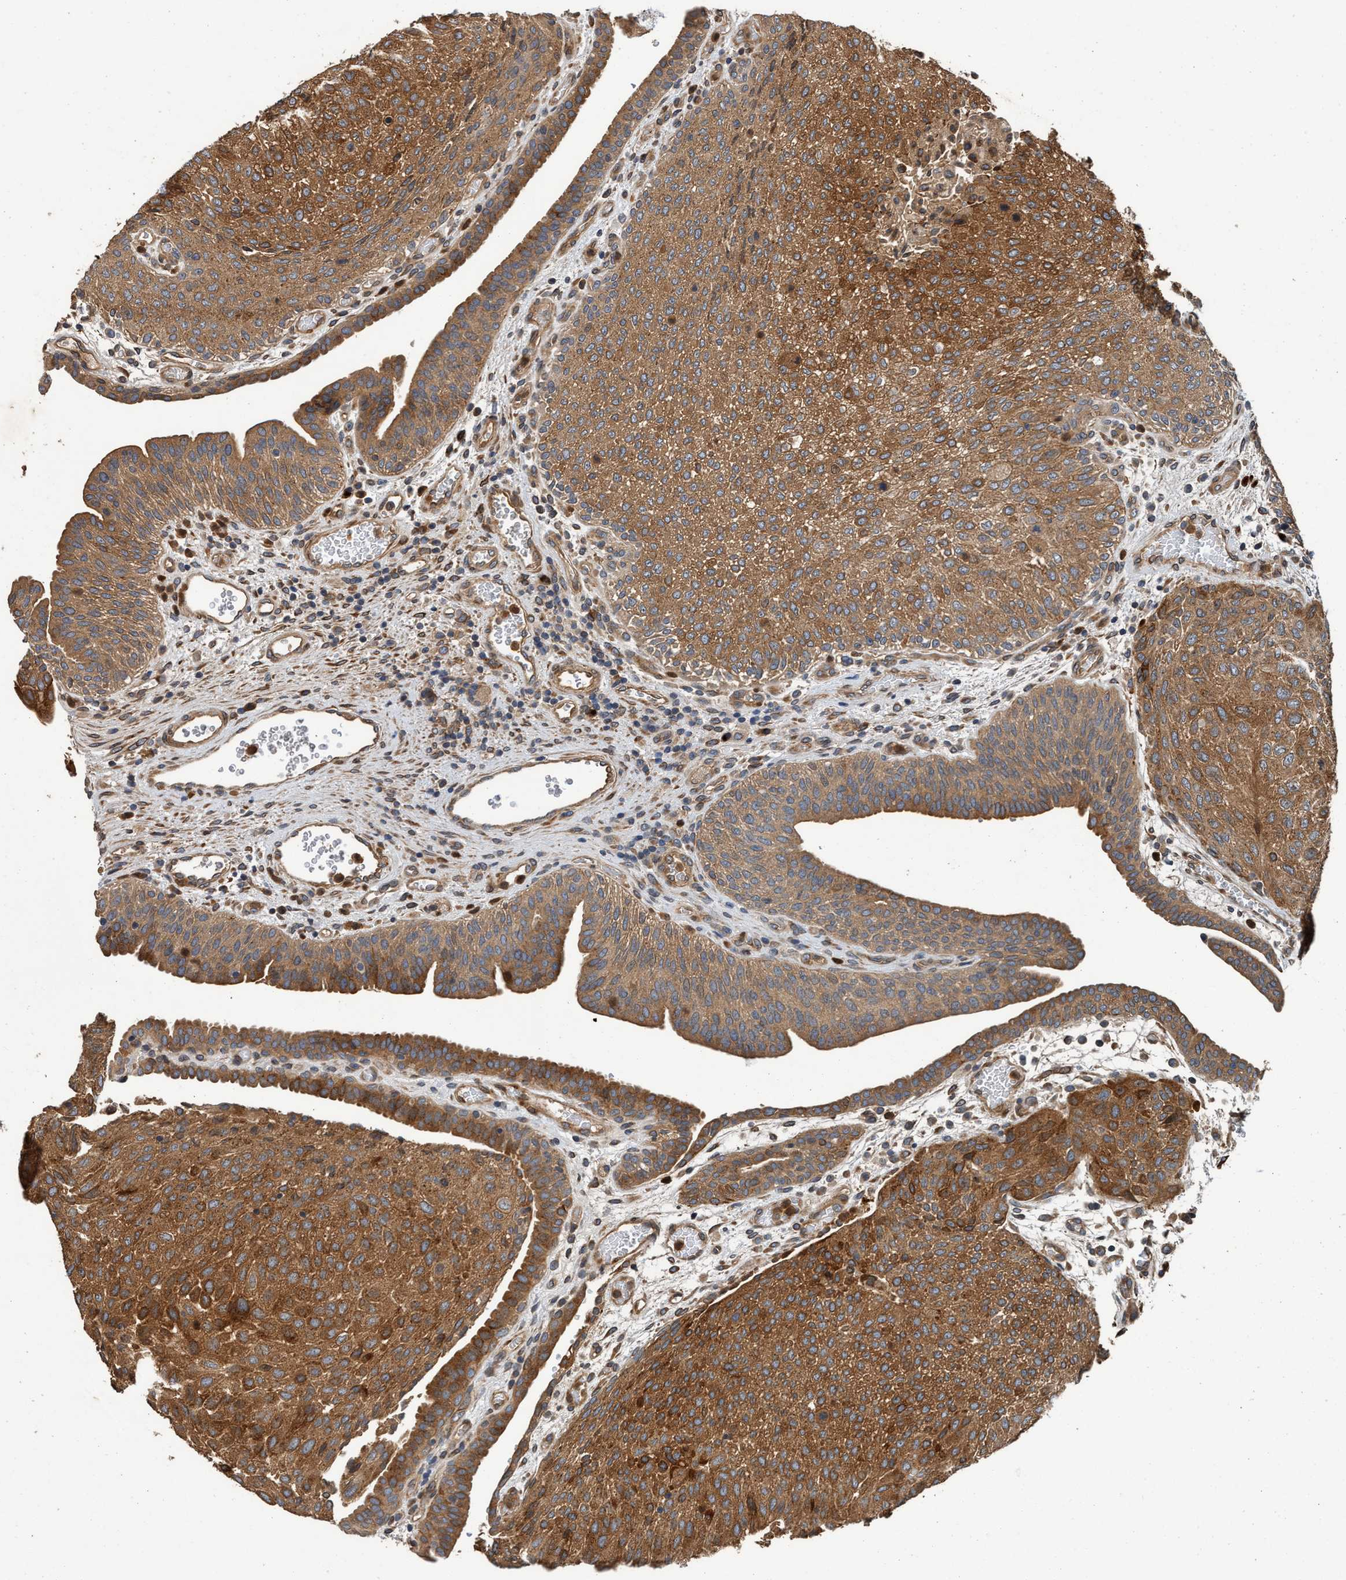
{"staining": {"intensity": "strong", "quantity": ">75%", "location": "cytoplasmic/membranous"}, "tissue": "urothelial cancer", "cell_type": "Tumor cells", "image_type": "cancer", "snomed": [{"axis": "morphology", "description": "Urothelial carcinoma, Low grade"}, {"axis": "morphology", "description": "Urothelial carcinoma, High grade"}, {"axis": "topography", "description": "Urinary bladder"}], "caption": "Urothelial cancer was stained to show a protein in brown. There is high levels of strong cytoplasmic/membranous positivity in approximately >75% of tumor cells.", "gene": "MACC1", "patient": {"sex": "male", "age": 35}}